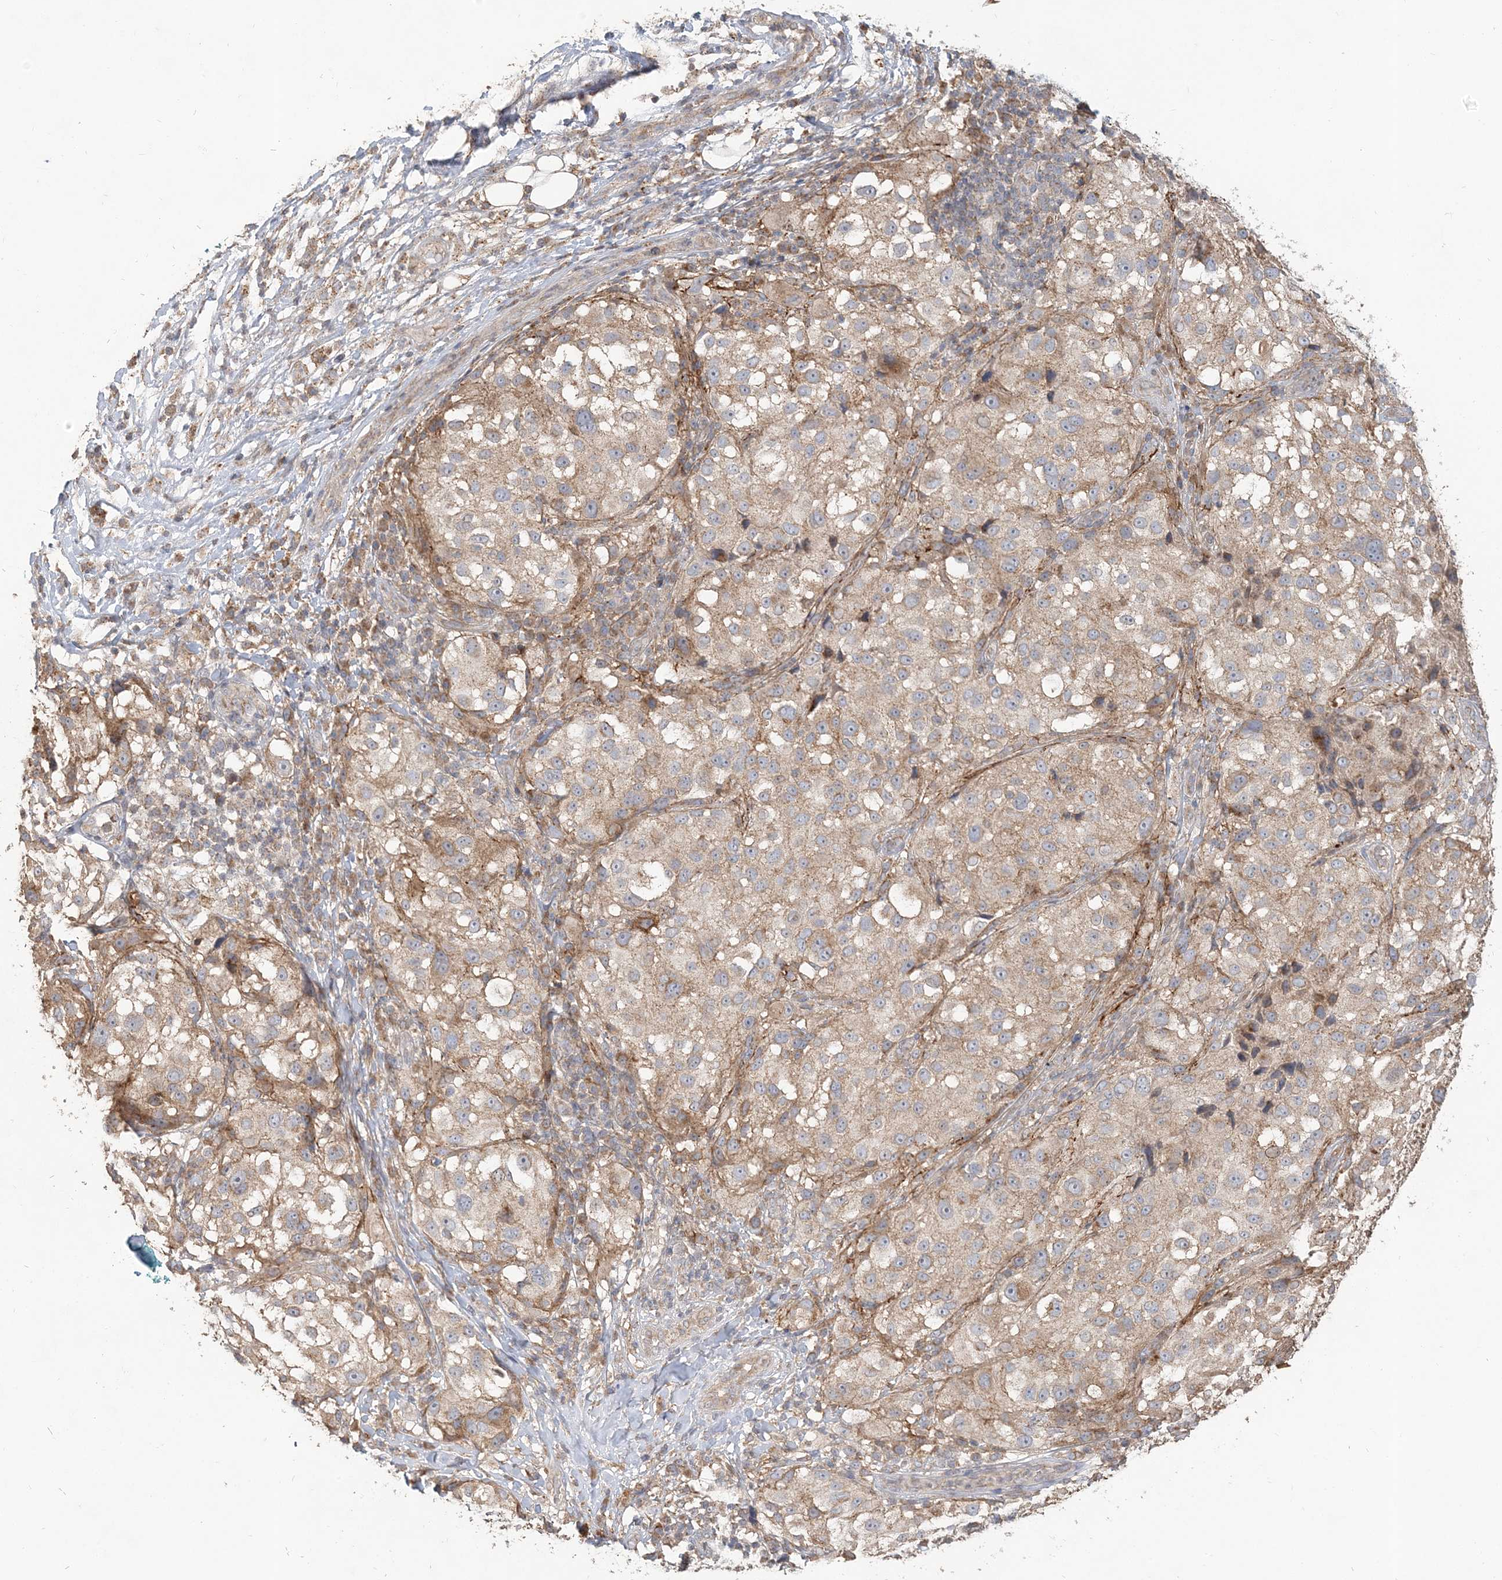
{"staining": {"intensity": "weak", "quantity": ">75%", "location": "cytoplasmic/membranous"}, "tissue": "melanoma", "cell_type": "Tumor cells", "image_type": "cancer", "snomed": [{"axis": "morphology", "description": "Necrosis, NOS"}, {"axis": "morphology", "description": "Malignant melanoma, NOS"}, {"axis": "topography", "description": "Skin"}], "caption": "Melanoma stained for a protein reveals weak cytoplasmic/membranous positivity in tumor cells. The staining is performed using DAB brown chromogen to label protein expression. The nuclei are counter-stained blue using hematoxylin.", "gene": "RAB14", "patient": {"sex": "female", "age": 87}}